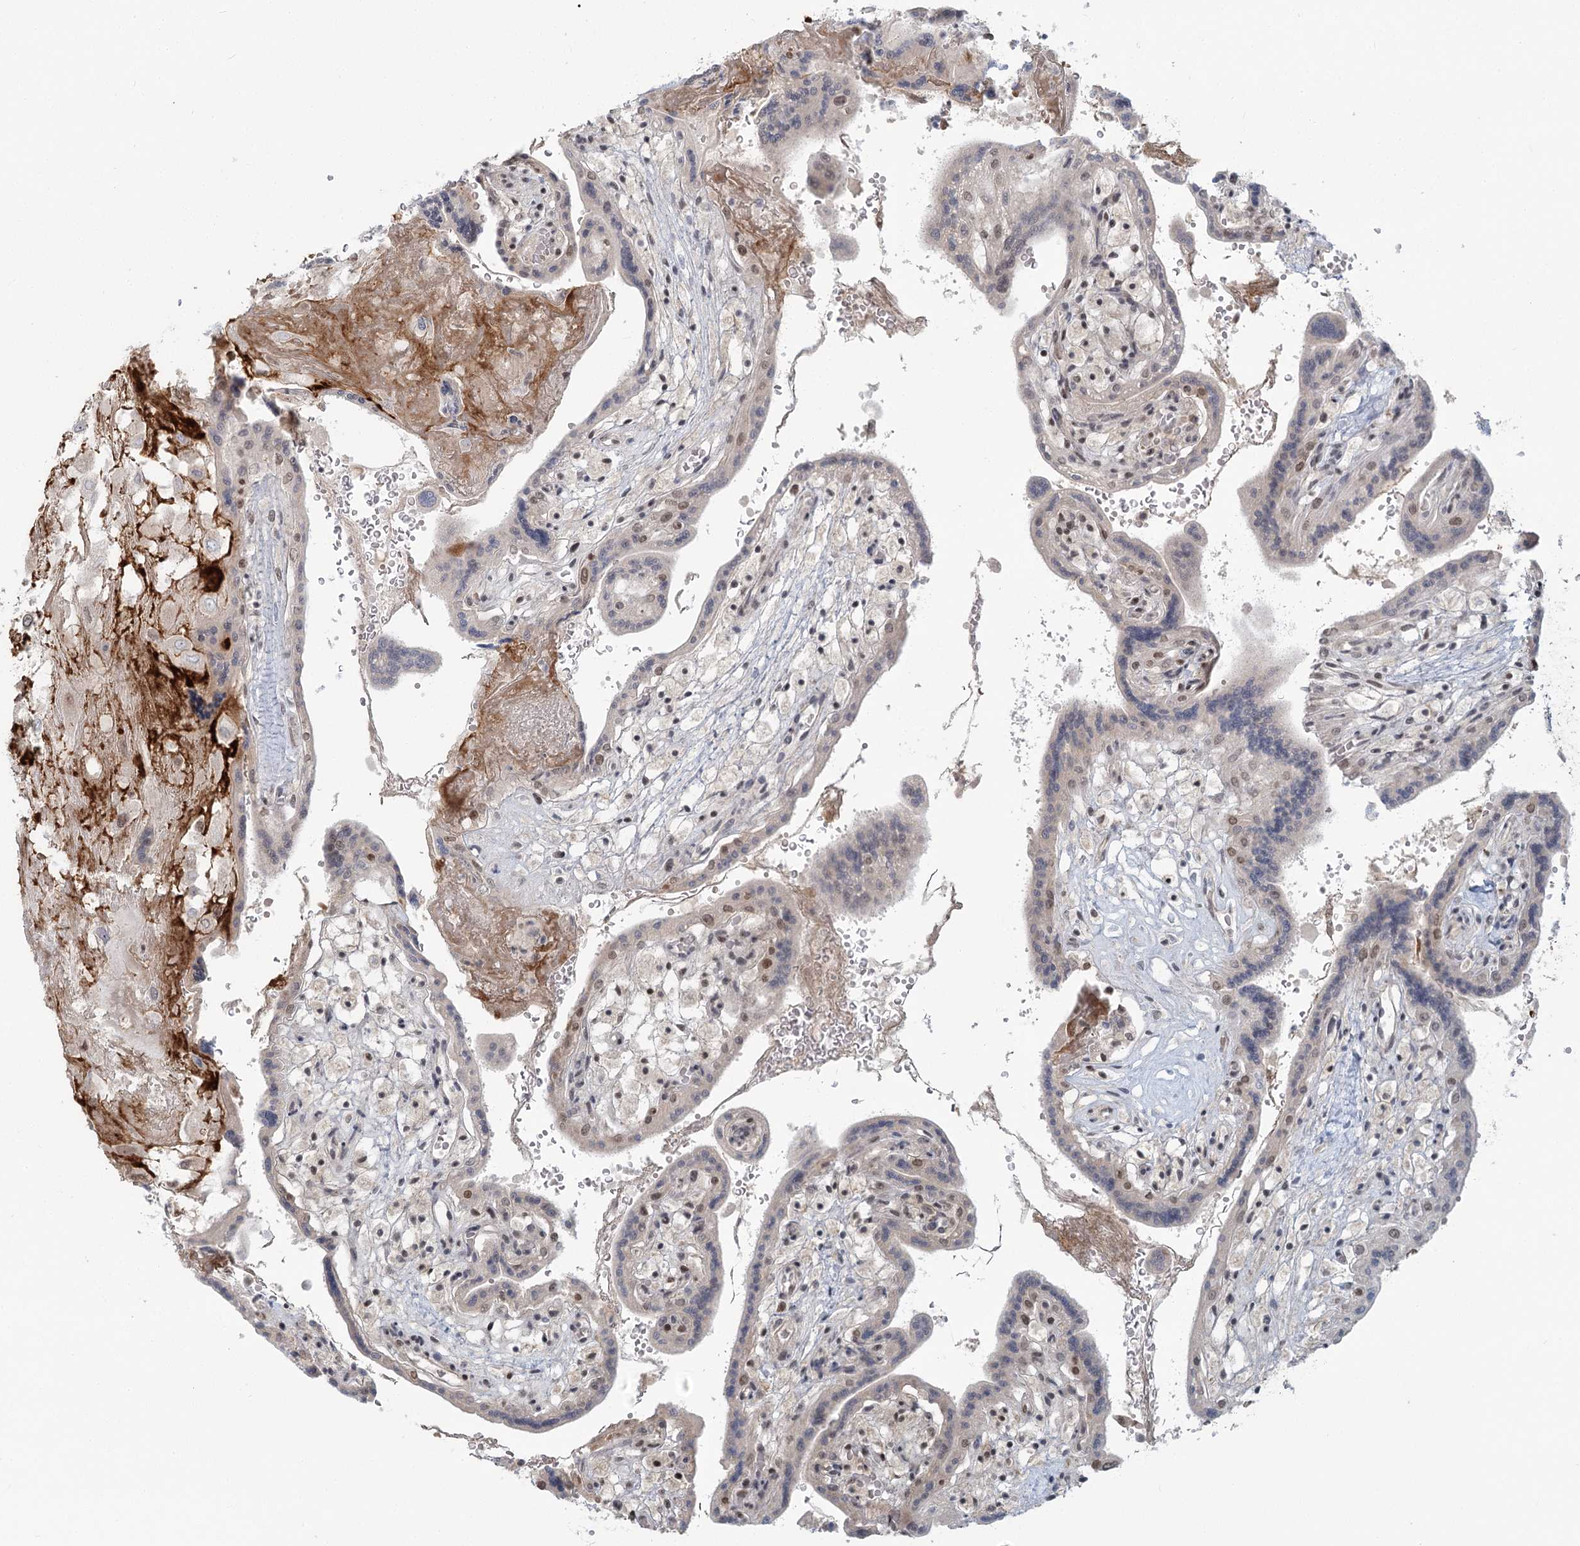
{"staining": {"intensity": "moderate", "quantity": "<25%", "location": "cytoplasmic/membranous"}, "tissue": "placenta", "cell_type": "Decidual cells", "image_type": "normal", "snomed": [{"axis": "morphology", "description": "Normal tissue, NOS"}, {"axis": "topography", "description": "Placenta"}], "caption": "Protein staining shows moderate cytoplasmic/membranous expression in about <25% of decidual cells in unremarkable placenta. (Brightfield microscopy of DAB IHC at high magnification).", "gene": "R3HCC1L", "patient": {"sex": "female", "age": 37}}